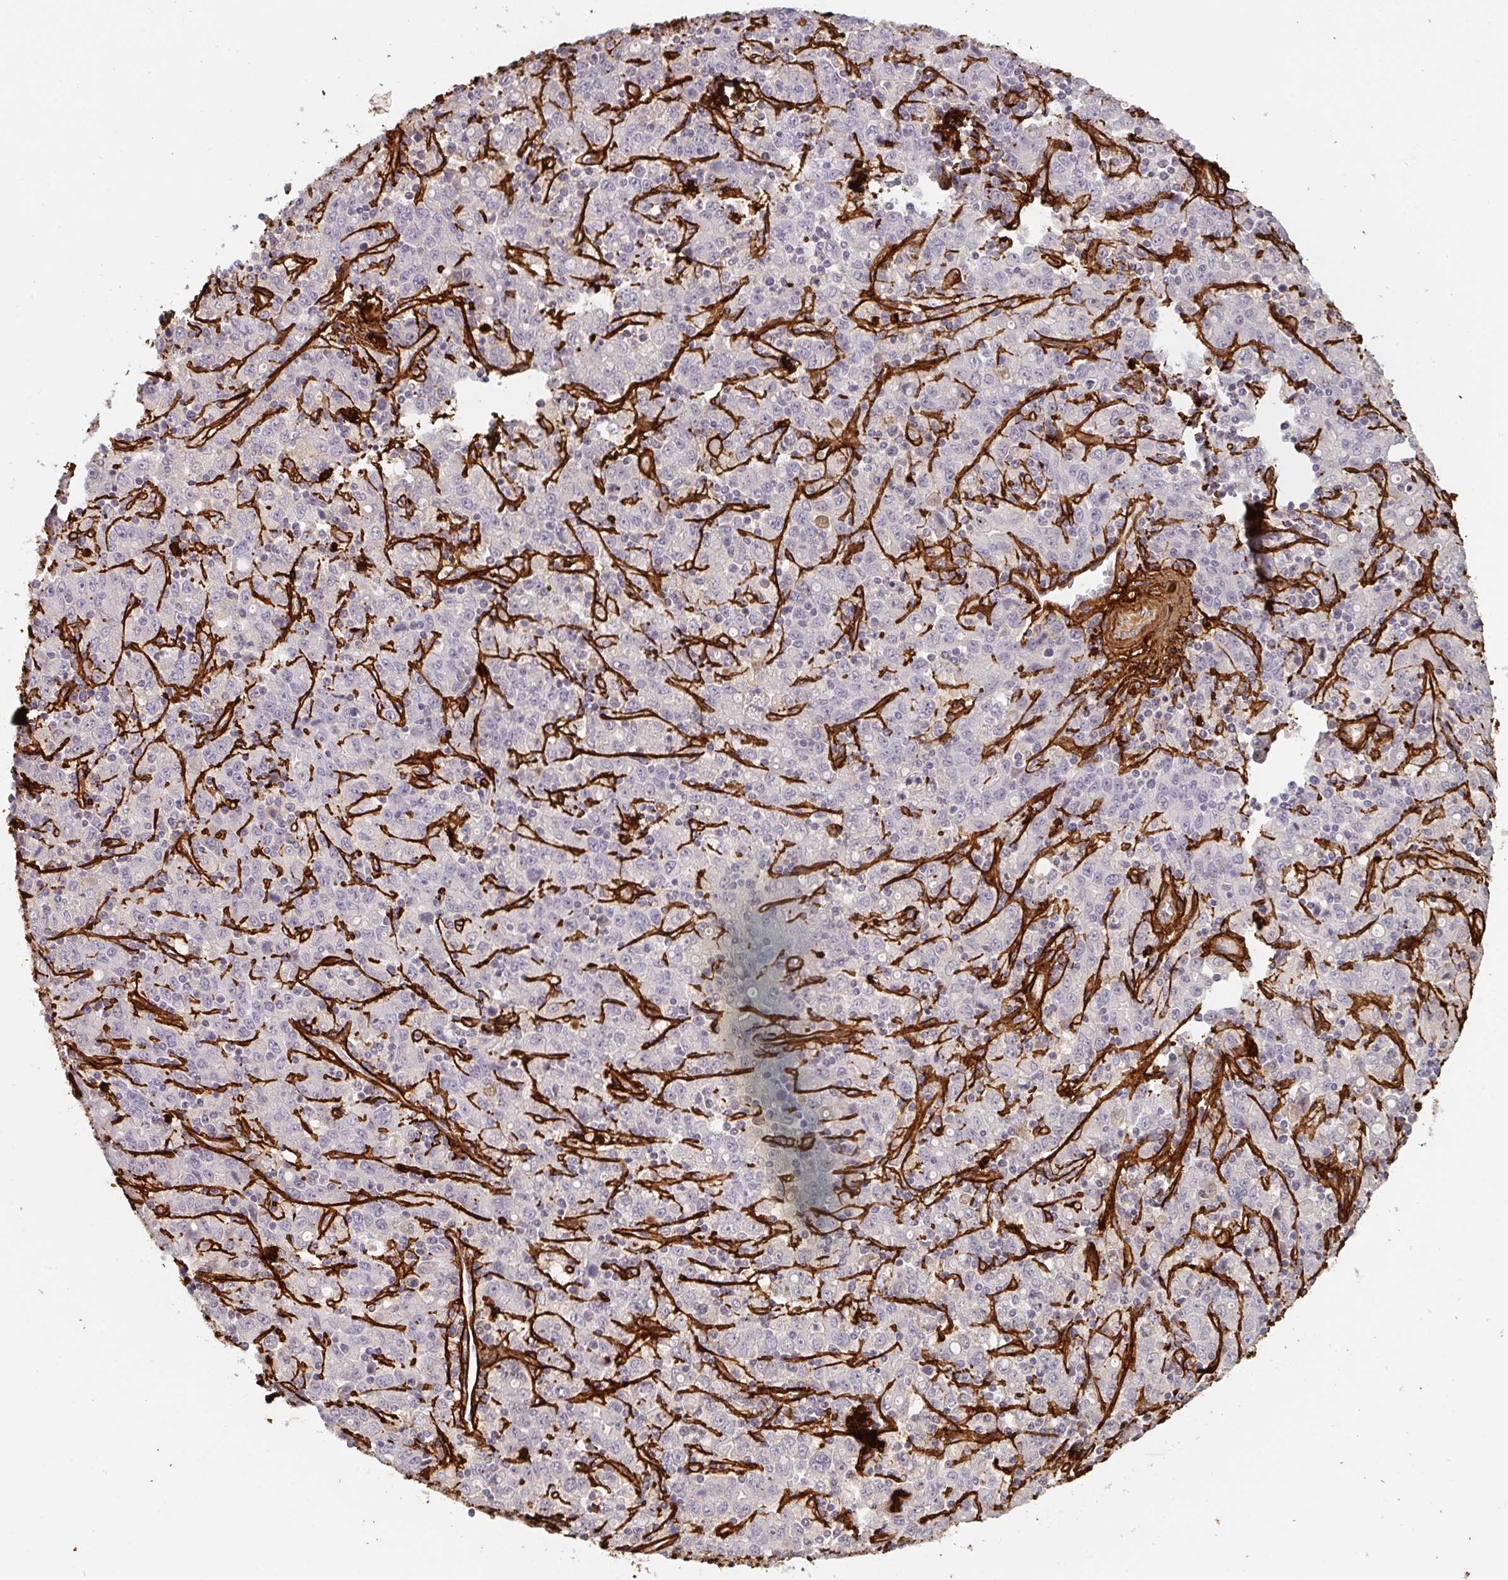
{"staining": {"intensity": "negative", "quantity": "none", "location": "none"}, "tissue": "stomach cancer", "cell_type": "Tumor cells", "image_type": "cancer", "snomed": [{"axis": "morphology", "description": "Adenocarcinoma, NOS"}, {"axis": "topography", "description": "Stomach, upper"}], "caption": "Immunohistochemical staining of human stomach adenocarcinoma exhibits no significant expression in tumor cells. (Brightfield microscopy of DAB IHC at high magnification).", "gene": "COL3A1", "patient": {"sex": "male", "age": 69}}